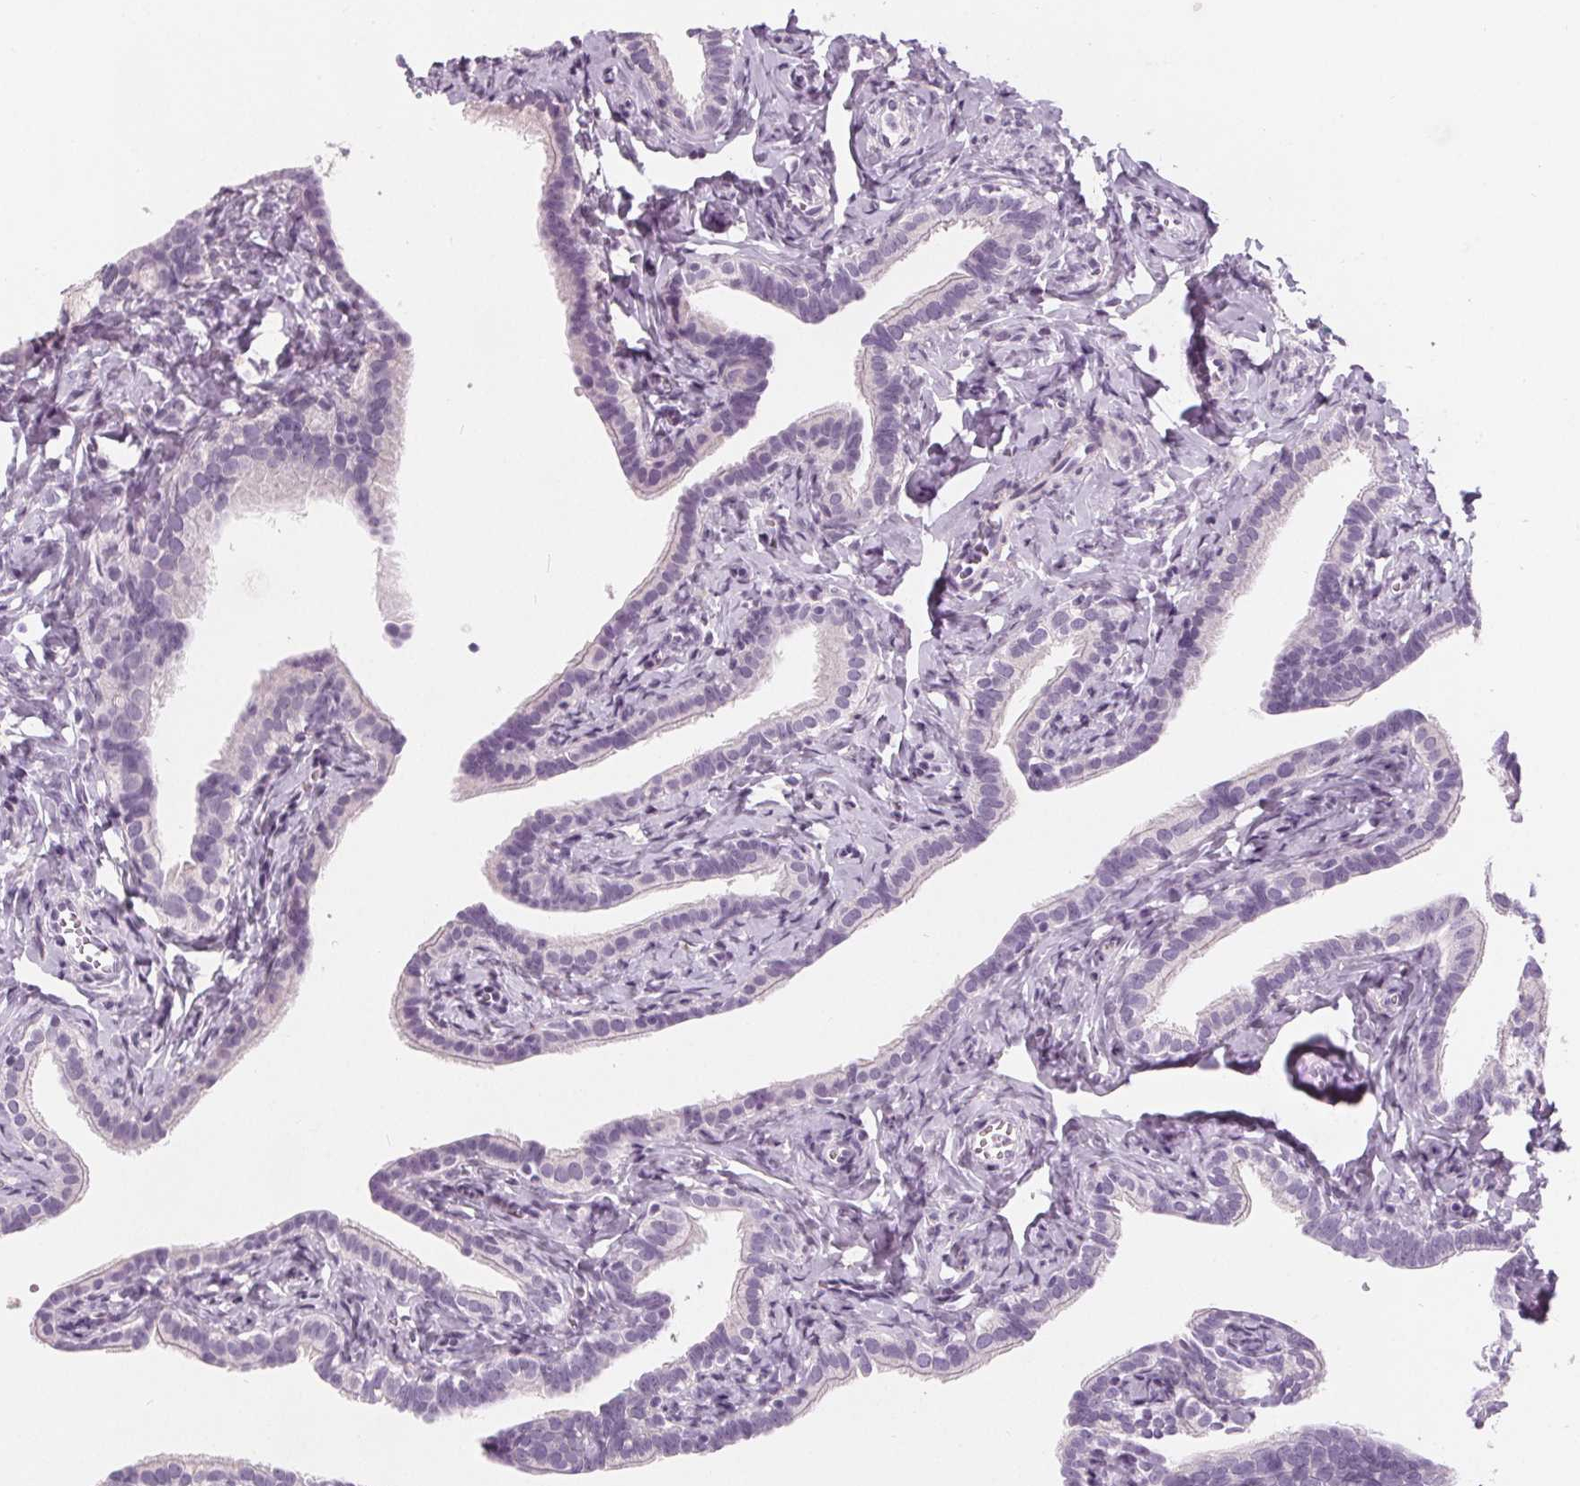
{"staining": {"intensity": "negative", "quantity": "none", "location": "none"}, "tissue": "fallopian tube", "cell_type": "Glandular cells", "image_type": "normal", "snomed": [{"axis": "morphology", "description": "Normal tissue, NOS"}, {"axis": "topography", "description": "Fallopian tube"}], "caption": "Immunohistochemistry (IHC) of normal fallopian tube exhibits no positivity in glandular cells.", "gene": "SLC5A12", "patient": {"sex": "female", "age": 41}}